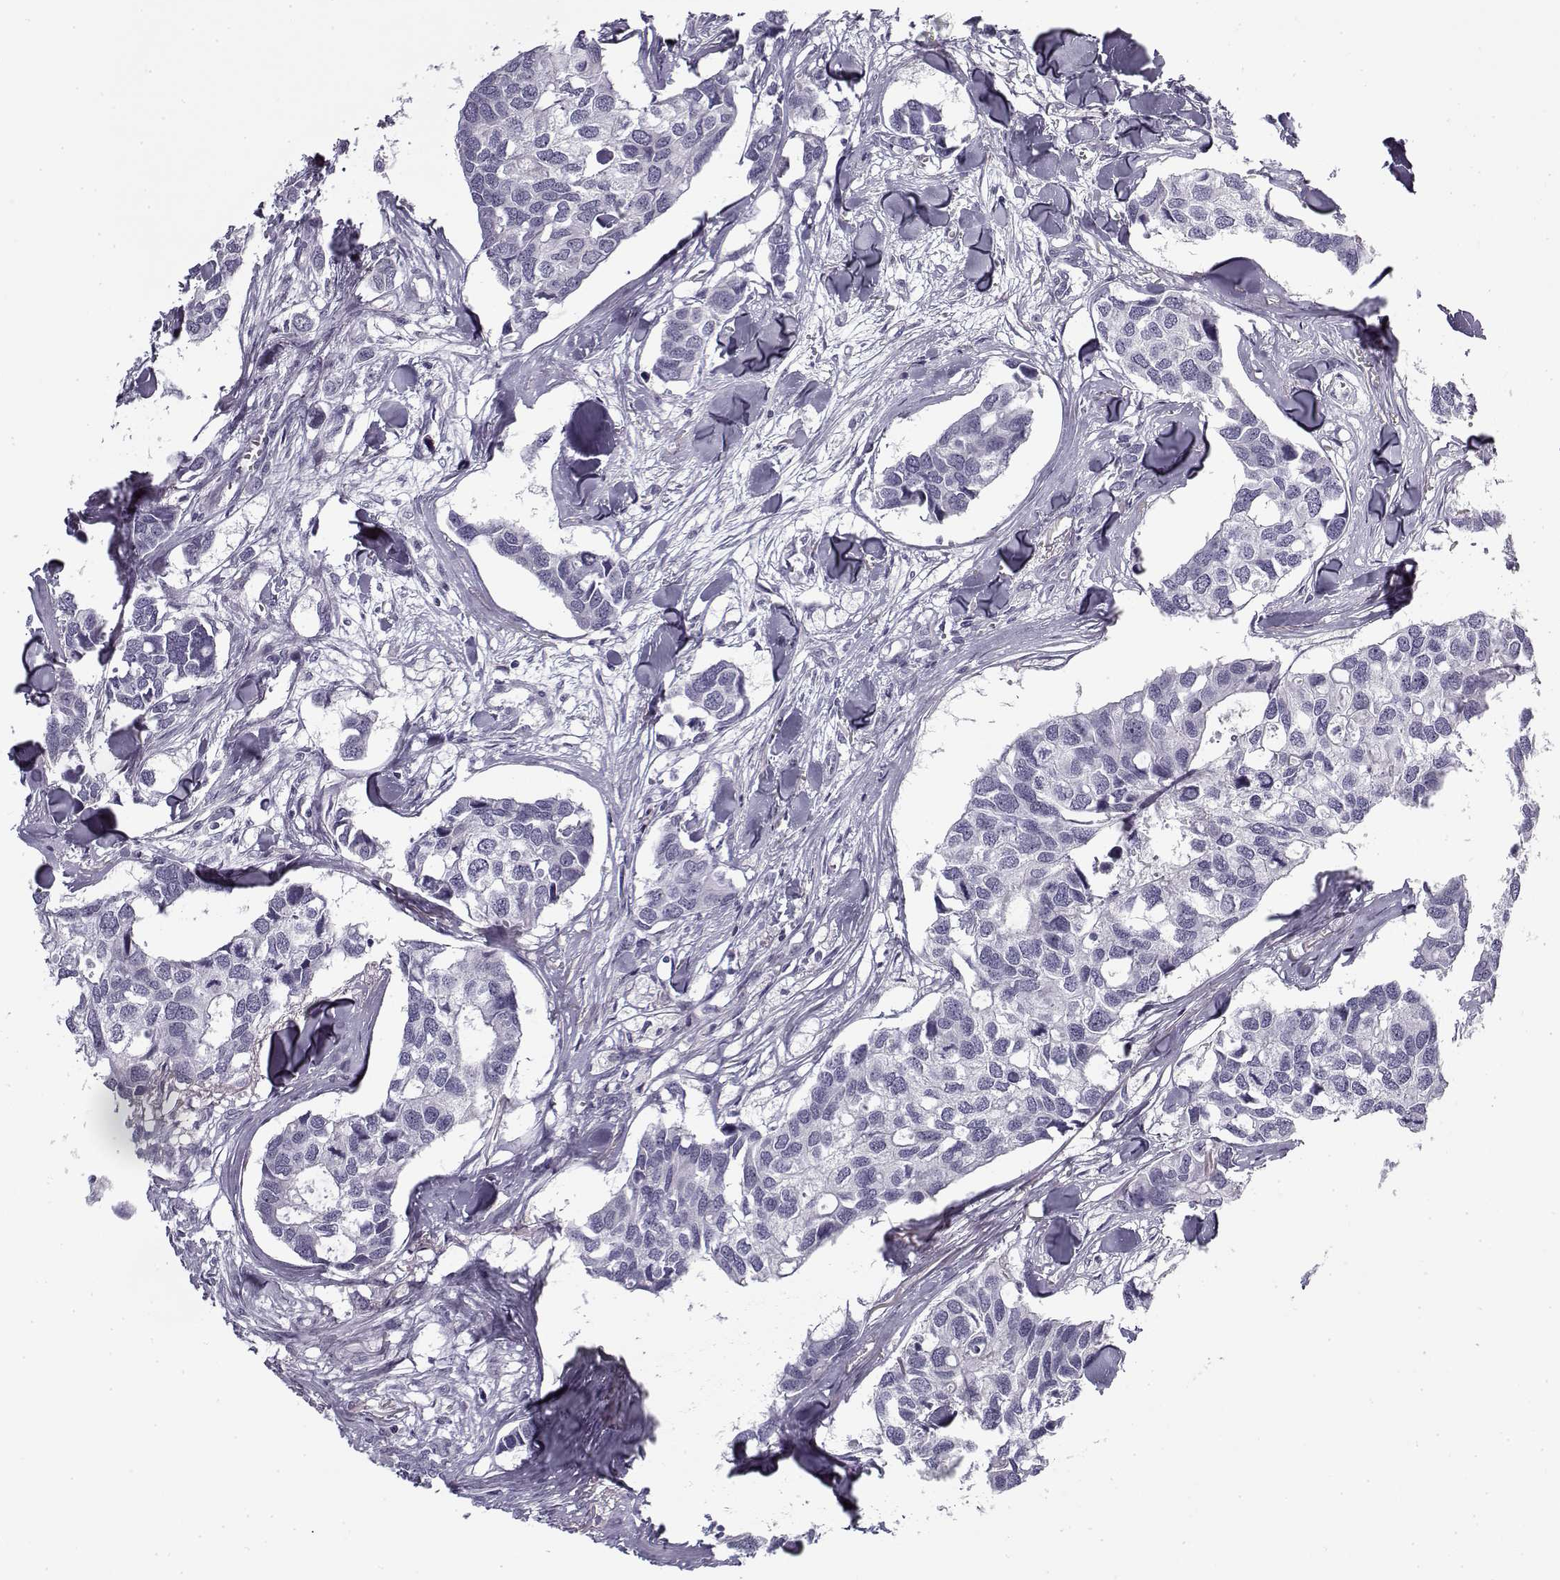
{"staining": {"intensity": "negative", "quantity": "none", "location": "none"}, "tissue": "breast cancer", "cell_type": "Tumor cells", "image_type": "cancer", "snomed": [{"axis": "morphology", "description": "Duct carcinoma"}, {"axis": "topography", "description": "Breast"}], "caption": "Micrograph shows no significant protein positivity in tumor cells of breast intraductal carcinoma.", "gene": "SNCA", "patient": {"sex": "female", "age": 83}}